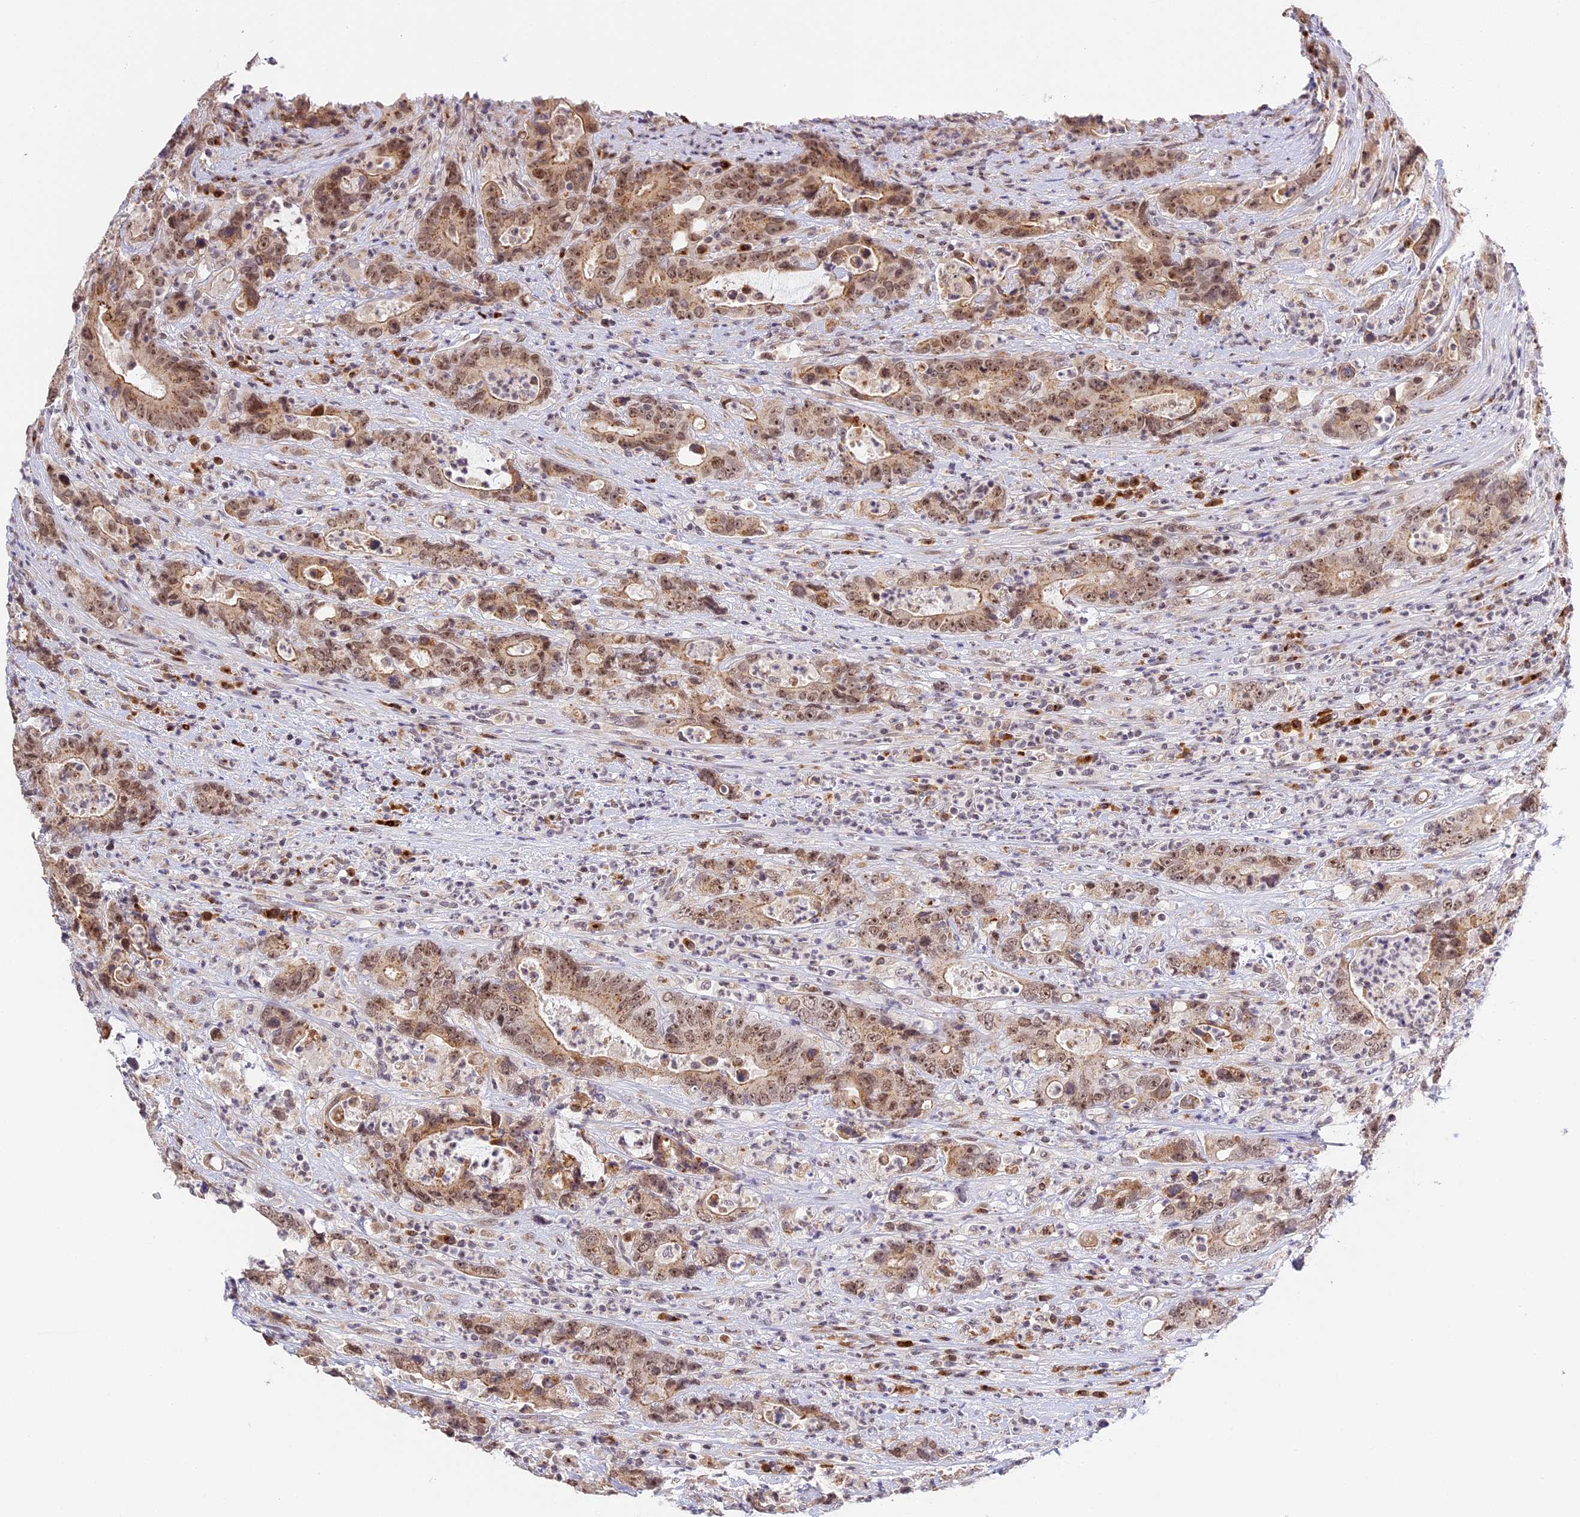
{"staining": {"intensity": "moderate", "quantity": ">75%", "location": "cytoplasmic/membranous,nuclear"}, "tissue": "colorectal cancer", "cell_type": "Tumor cells", "image_type": "cancer", "snomed": [{"axis": "morphology", "description": "Adenocarcinoma, NOS"}, {"axis": "topography", "description": "Colon"}], "caption": "Moderate cytoplasmic/membranous and nuclear staining is appreciated in about >75% of tumor cells in adenocarcinoma (colorectal).", "gene": "HEATR5B", "patient": {"sex": "female", "age": 75}}